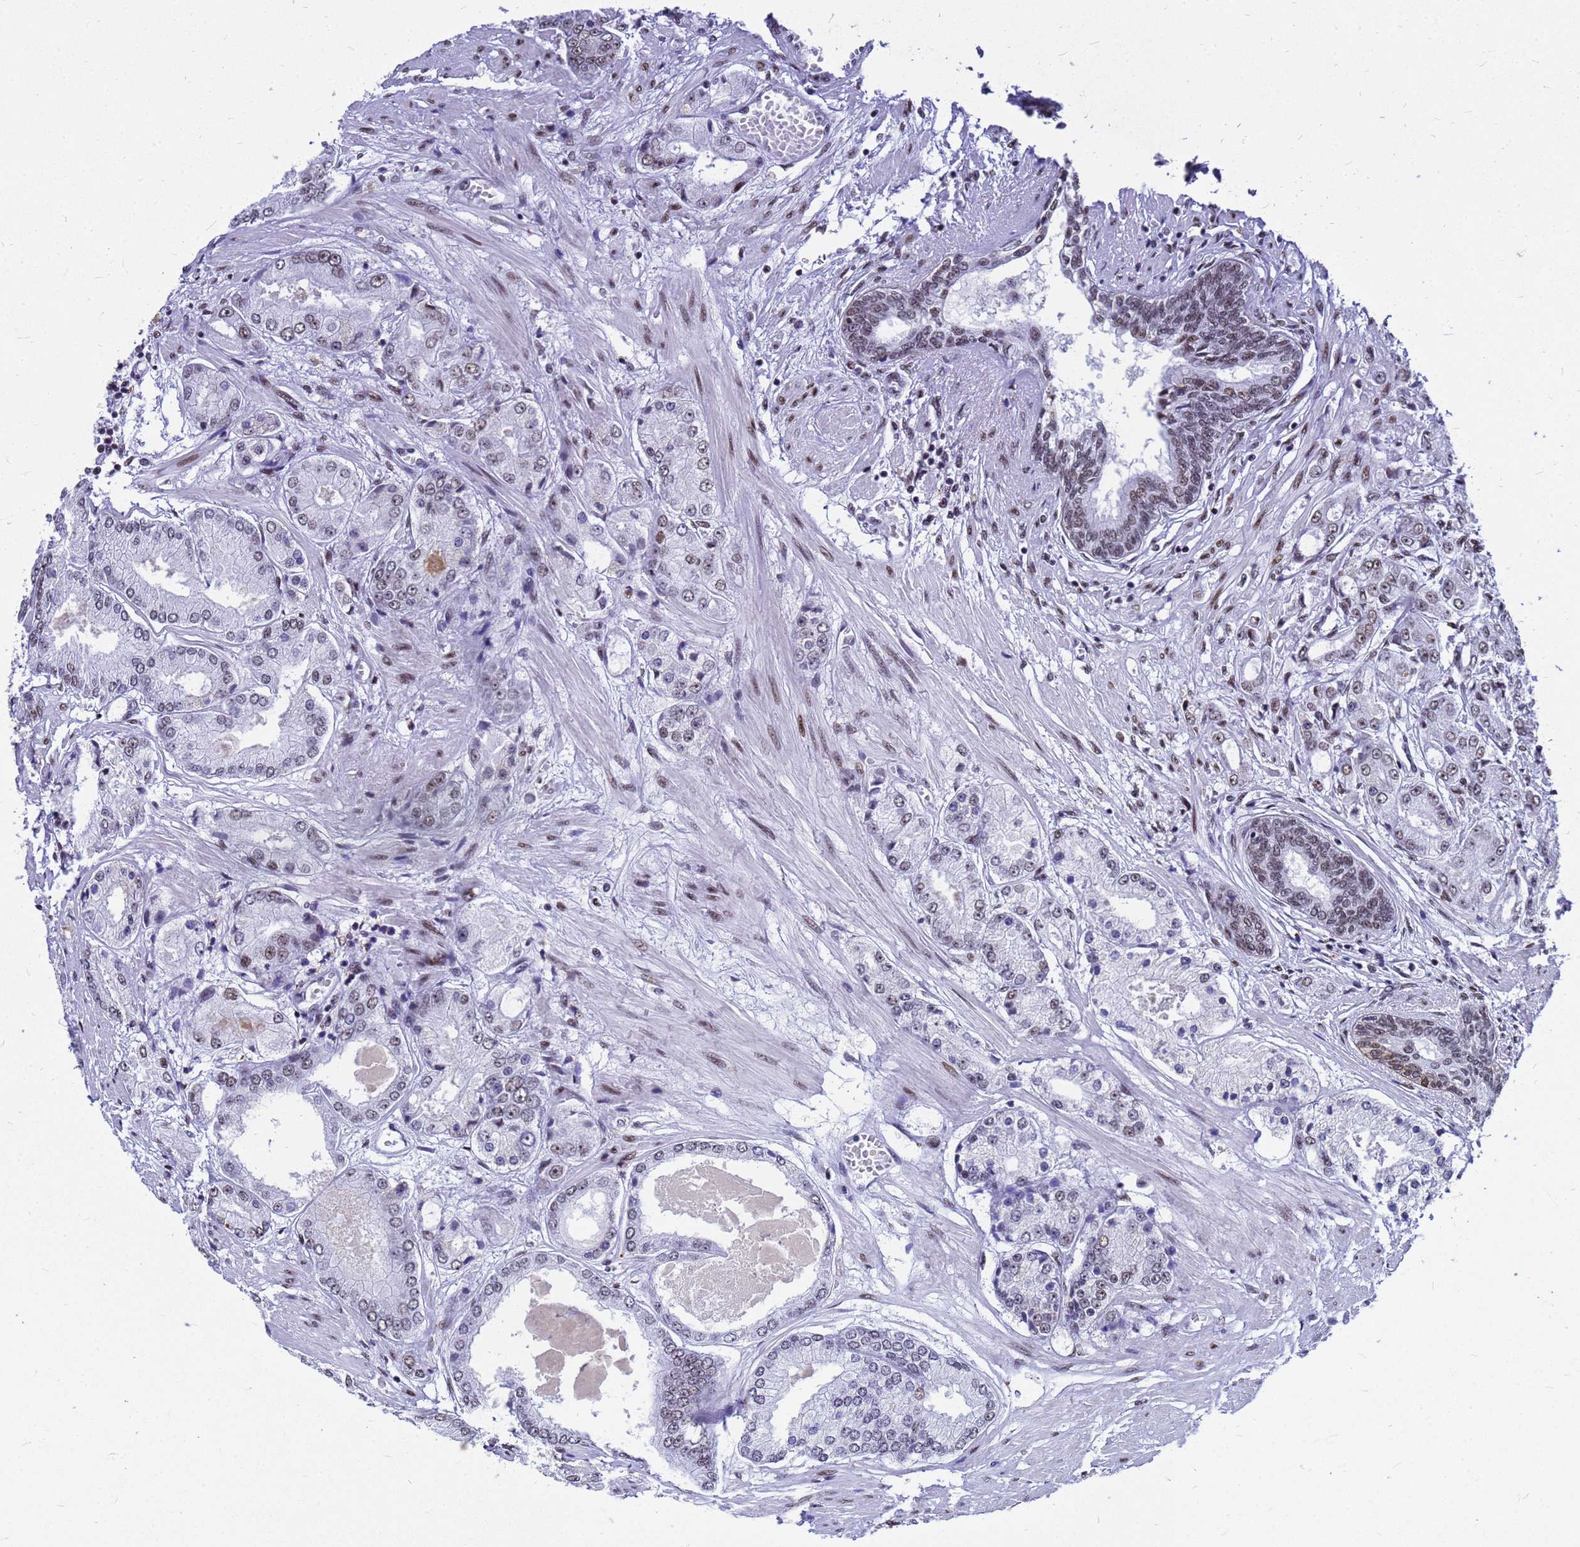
{"staining": {"intensity": "weak", "quantity": "<25%", "location": "nuclear"}, "tissue": "prostate cancer", "cell_type": "Tumor cells", "image_type": "cancer", "snomed": [{"axis": "morphology", "description": "Adenocarcinoma, High grade"}, {"axis": "topography", "description": "Prostate"}], "caption": "High magnification brightfield microscopy of prostate cancer stained with DAB (brown) and counterstained with hematoxylin (blue): tumor cells show no significant staining.", "gene": "SART3", "patient": {"sex": "male", "age": 59}}